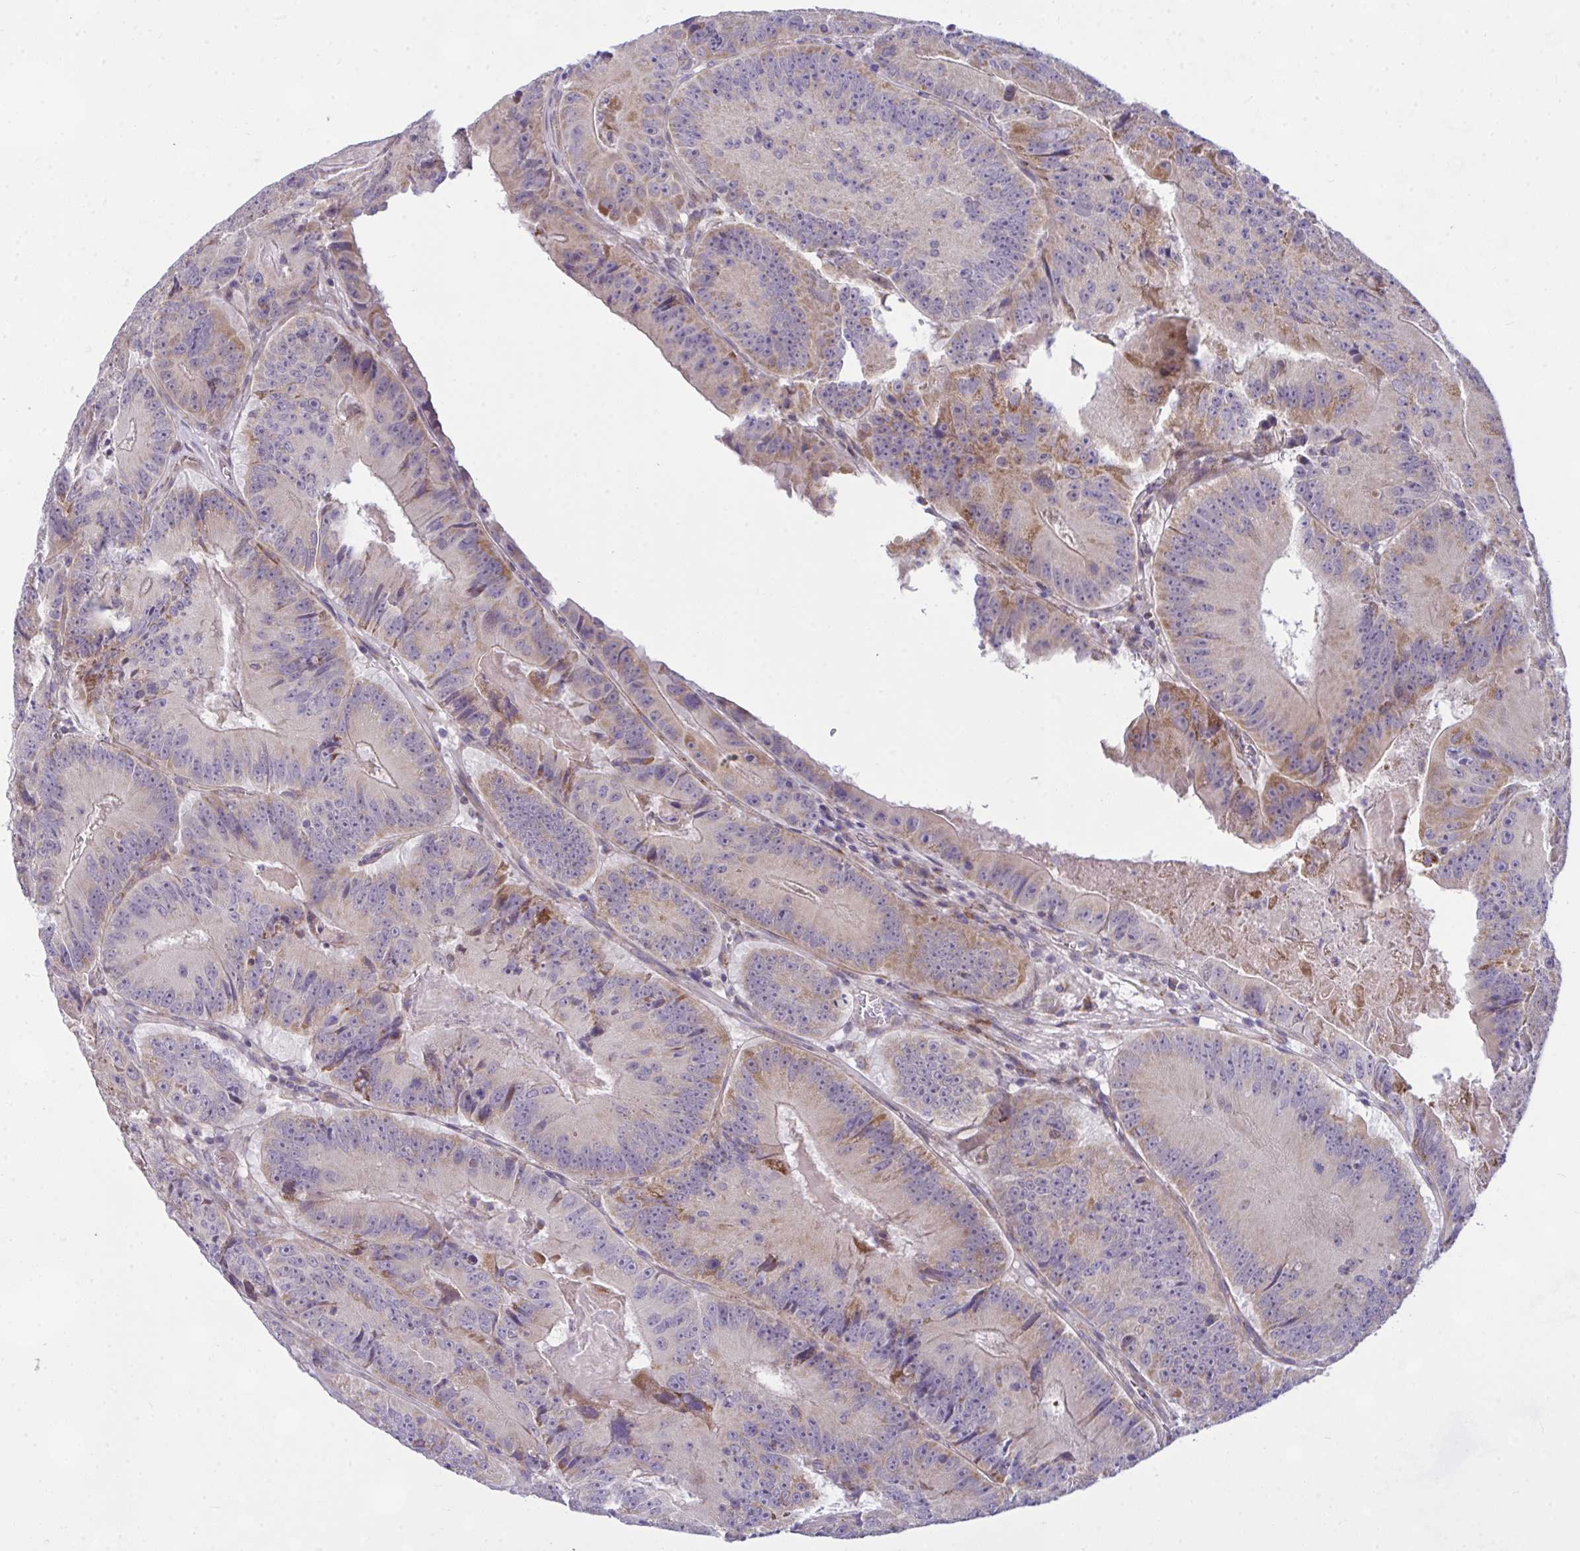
{"staining": {"intensity": "weak", "quantity": "25%-75%", "location": "cytoplasmic/membranous"}, "tissue": "colorectal cancer", "cell_type": "Tumor cells", "image_type": "cancer", "snomed": [{"axis": "morphology", "description": "Adenocarcinoma, NOS"}, {"axis": "topography", "description": "Colon"}], "caption": "Protein expression analysis of human colorectal cancer (adenocarcinoma) reveals weak cytoplasmic/membranous expression in about 25%-75% of tumor cells.", "gene": "CEP63", "patient": {"sex": "female", "age": 86}}